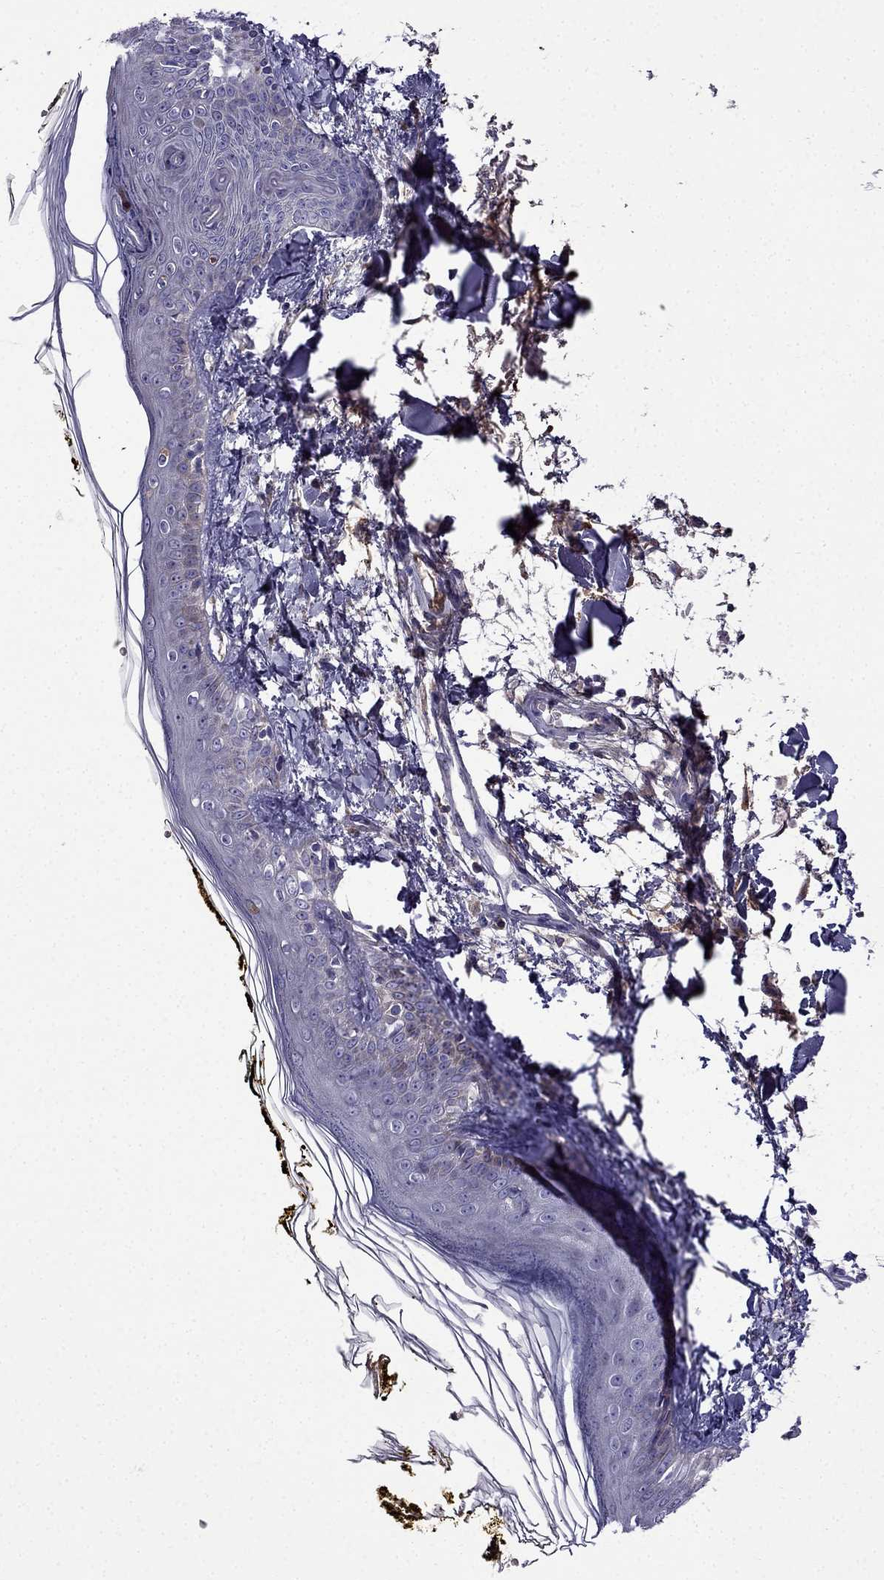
{"staining": {"intensity": "negative", "quantity": "none", "location": "none"}, "tissue": "skin", "cell_type": "Fibroblasts", "image_type": "normal", "snomed": [{"axis": "morphology", "description": "Normal tissue, NOS"}, {"axis": "topography", "description": "Skin"}], "caption": "DAB (3,3'-diaminobenzidine) immunohistochemical staining of benign human skin displays no significant staining in fibroblasts.", "gene": "PI16", "patient": {"sex": "male", "age": 76}}